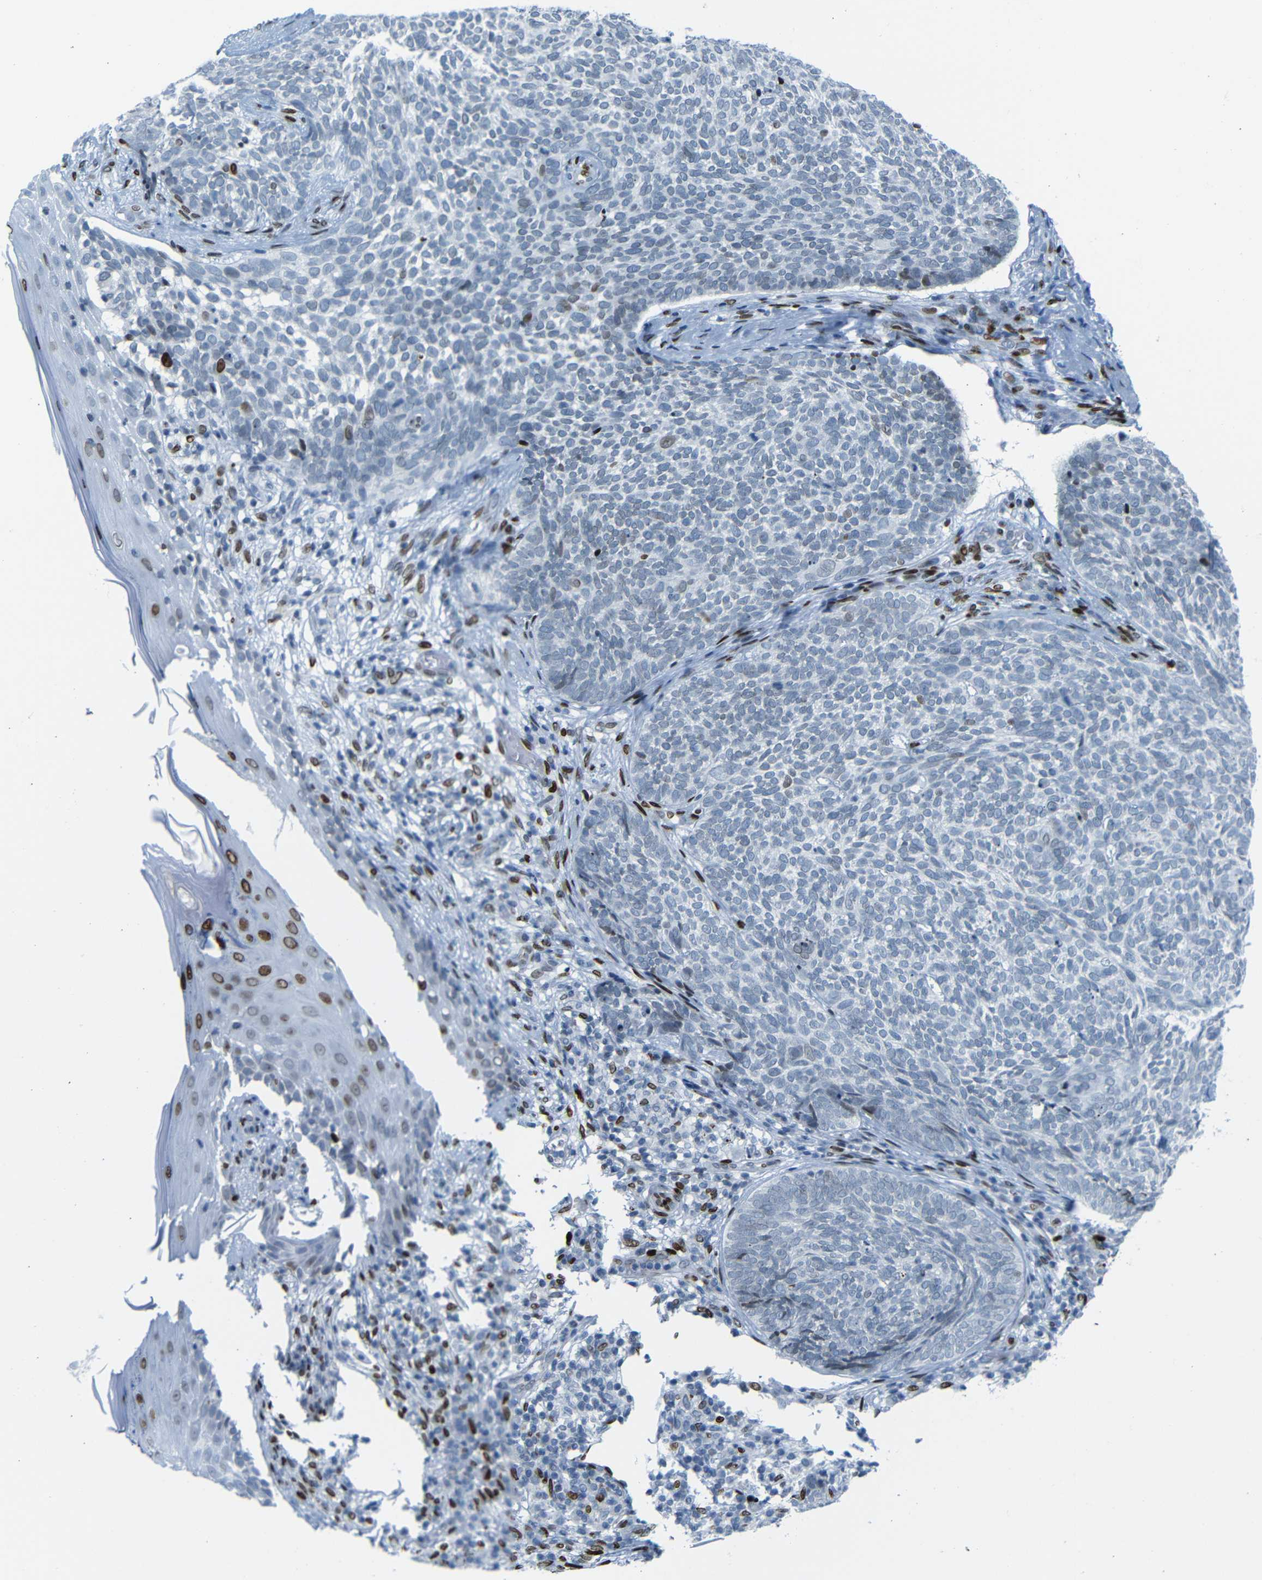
{"staining": {"intensity": "strong", "quantity": "<25%", "location": "nuclear"}, "tissue": "skin cancer", "cell_type": "Tumor cells", "image_type": "cancer", "snomed": [{"axis": "morphology", "description": "Basal cell carcinoma"}, {"axis": "topography", "description": "Skin"}], "caption": "Immunohistochemical staining of skin cancer (basal cell carcinoma) shows medium levels of strong nuclear staining in about <25% of tumor cells. (DAB = brown stain, brightfield microscopy at high magnification).", "gene": "NPIPB15", "patient": {"sex": "female", "age": 84}}